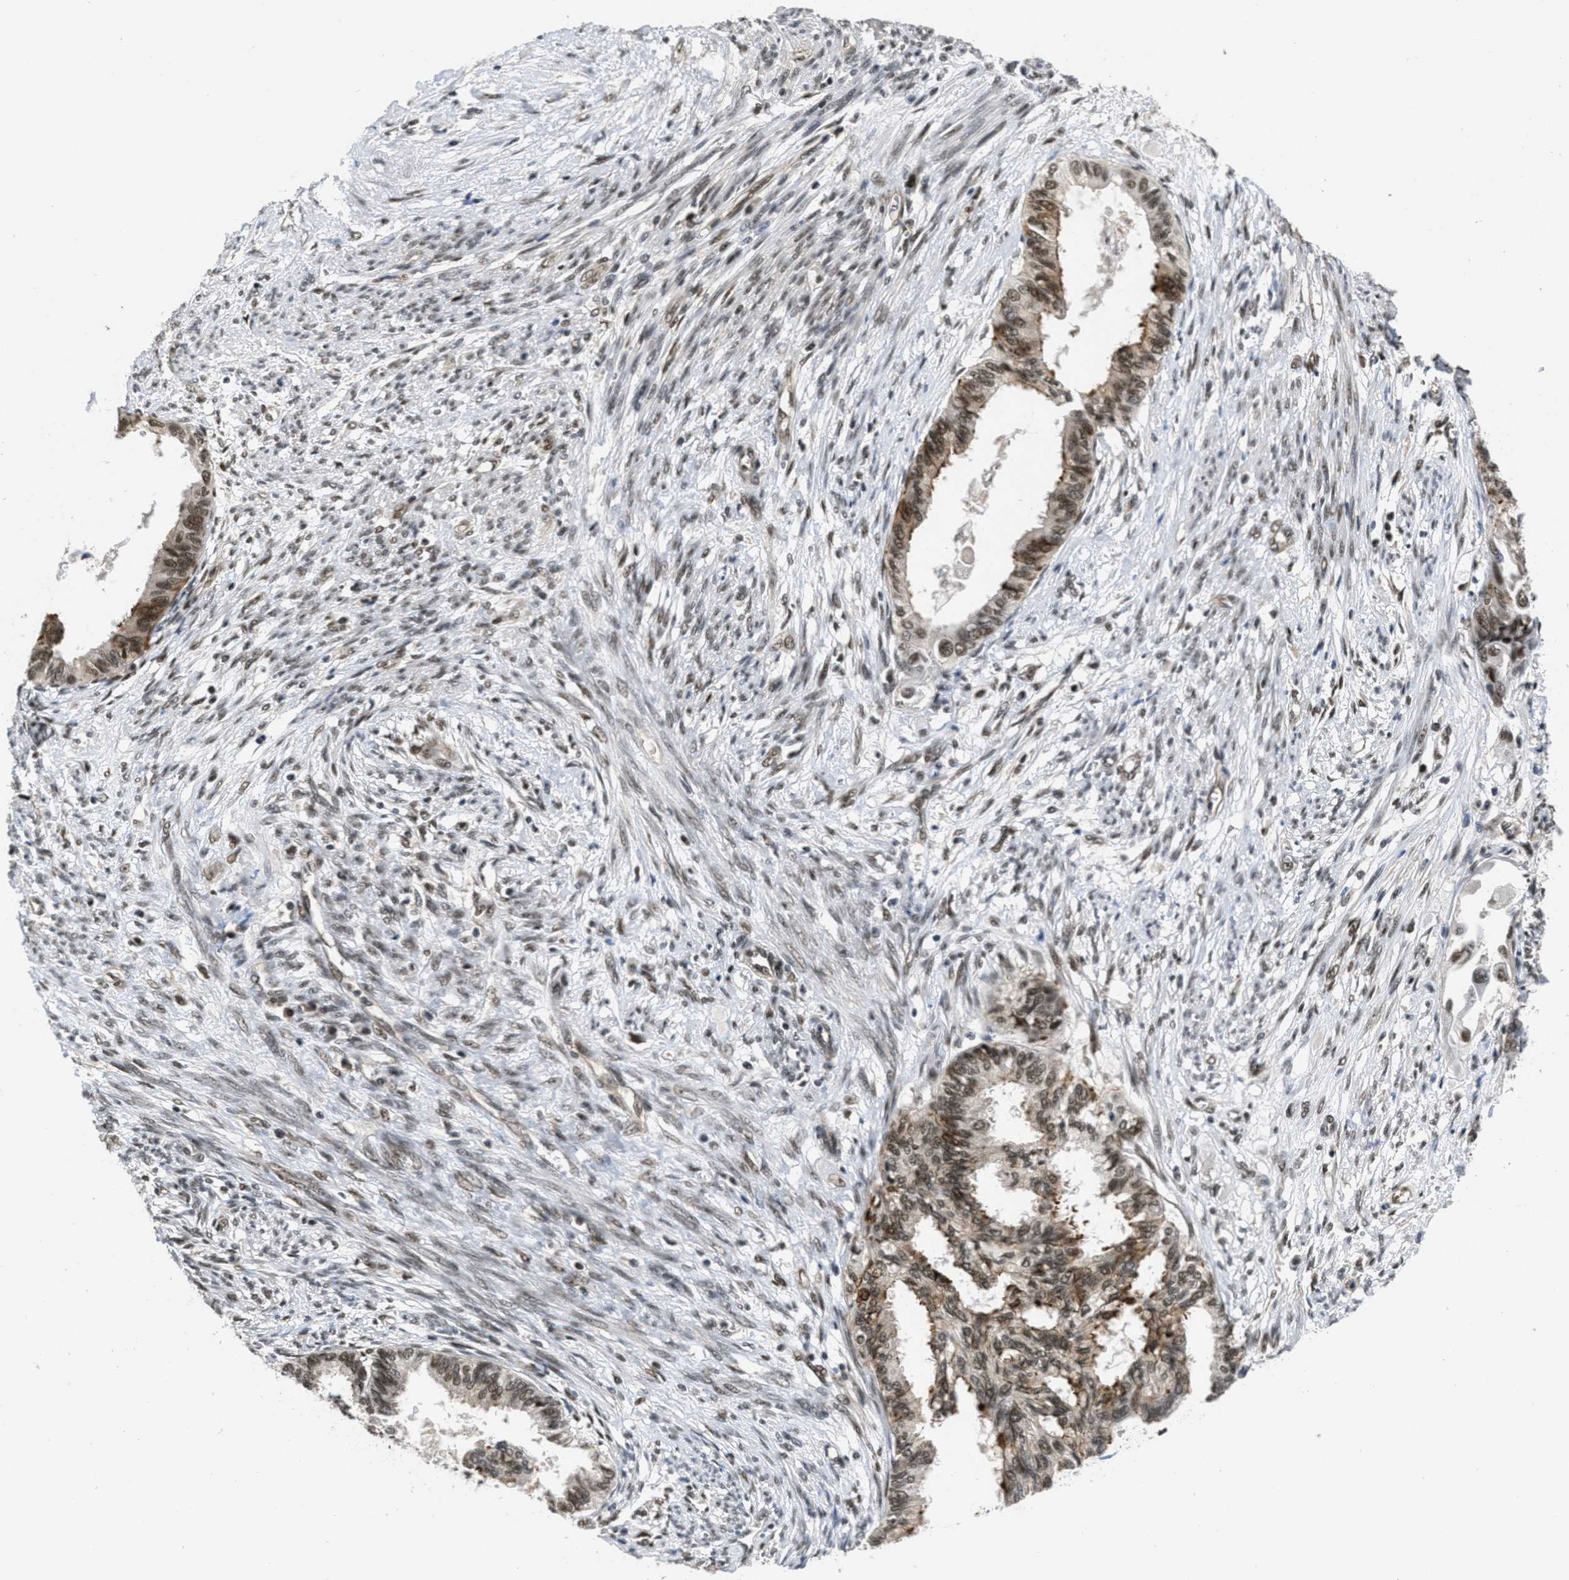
{"staining": {"intensity": "strong", "quantity": ">75%", "location": "cytoplasmic/membranous,nuclear"}, "tissue": "cervical cancer", "cell_type": "Tumor cells", "image_type": "cancer", "snomed": [{"axis": "morphology", "description": "Normal tissue, NOS"}, {"axis": "morphology", "description": "Adenocarcinoma, NOS"}, {"axis": "topography", "description": "Cervix"}, {"axis": "topography", "description": "Endometrium"}], "caption": "Human cervical cancer stained with a brown dye displays strong cytoplasmic/membranous and nuclear positive expression in approximately >75% of tumor cells.", "gene": "CUL4B", "patient": {"sex": "female", "age": 86}}